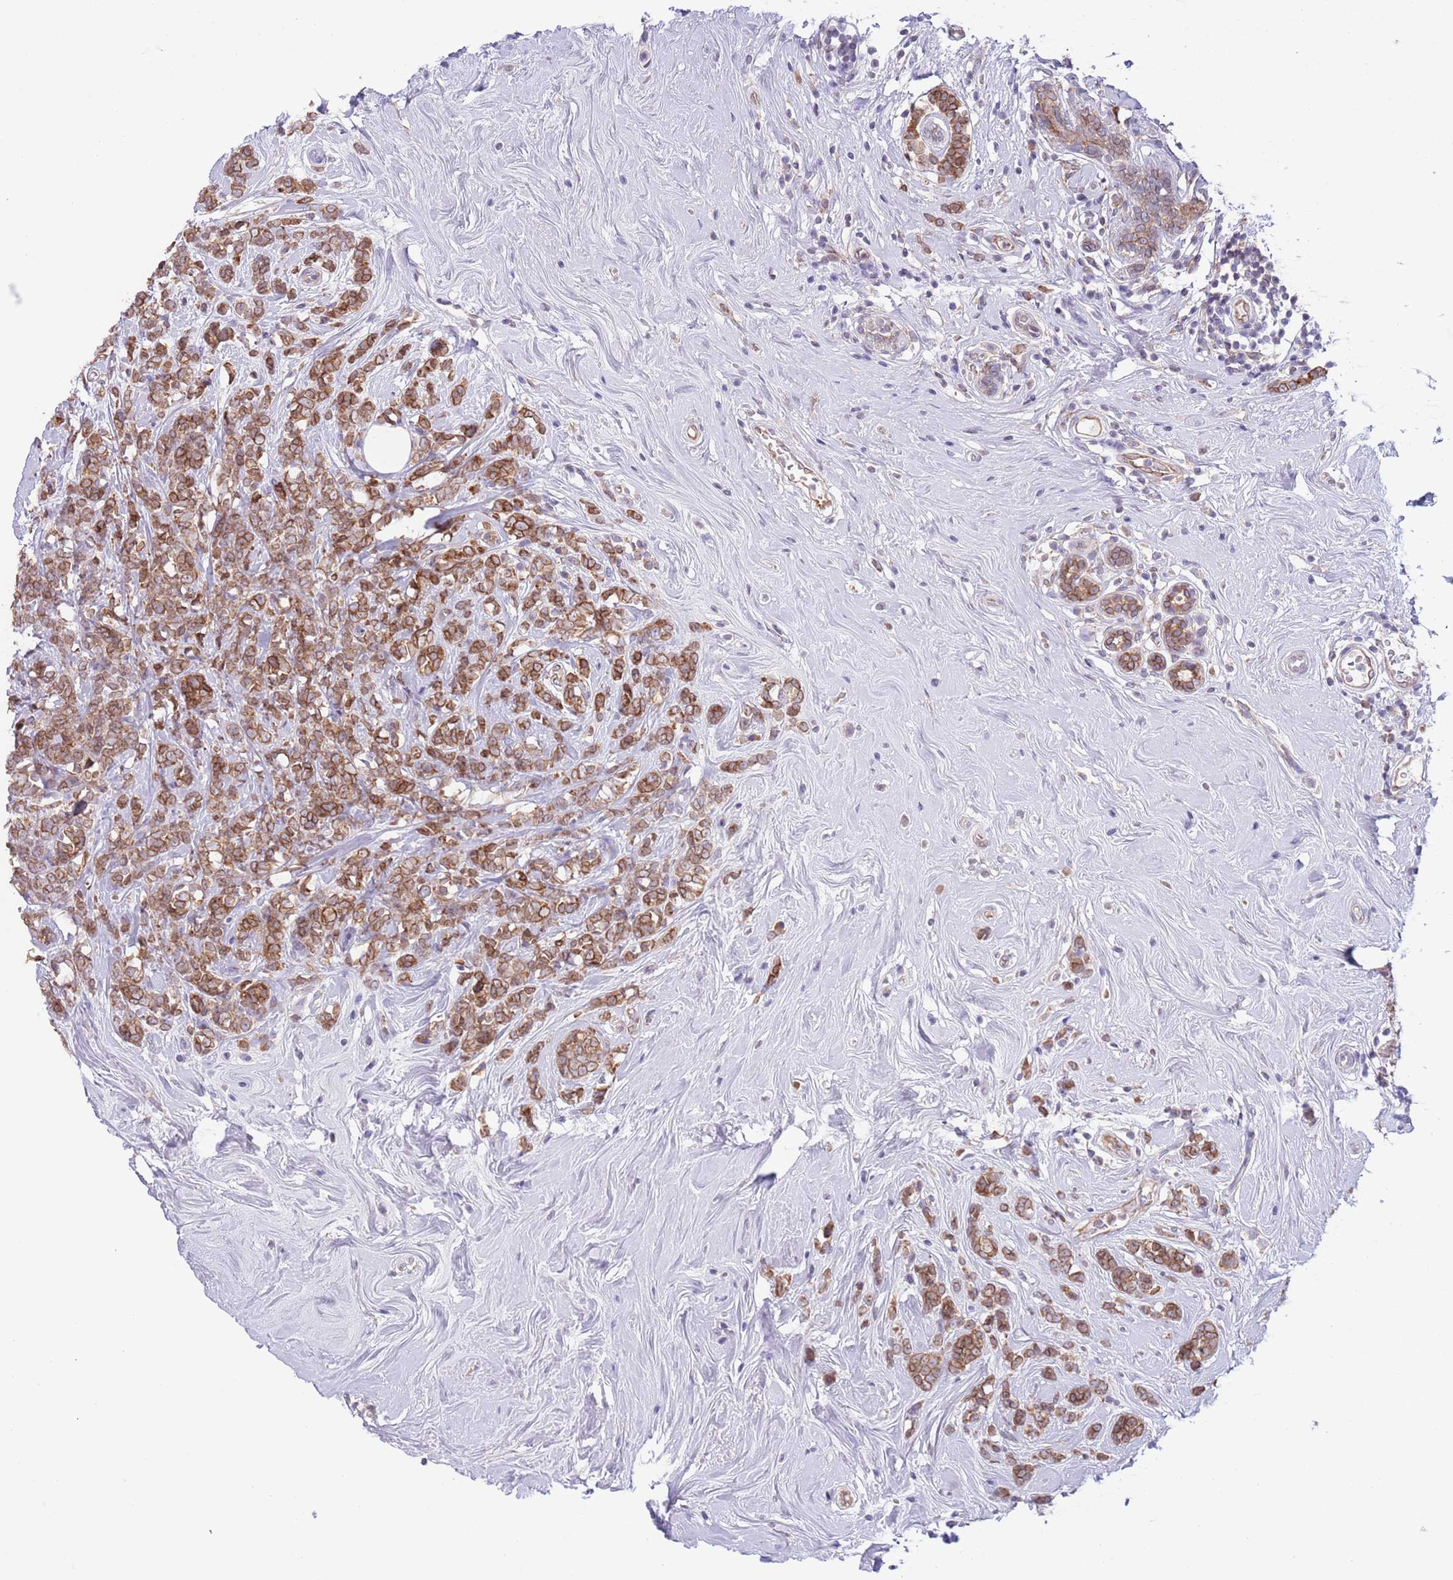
{"staining": {"intensity": "moderate", "quantity": ">75%", "location": "cytoplasmic/membranous"}, "tissue": "breast cancer", "cell_type": "Tumor cells", "image_type": "cancer", "snomed": [{"axis": "morphology", "description": "Lobular carcinoma"}, {"axis": "topography", "description": "Breast"}], "caption": "Lobular carcinoma (breast) stained for a protein demonstrates moderate cytoplasmic/membranous positivity in tumor cells.", "gene": "EBPL", "patient": {"sex": "female", "age": 58}}